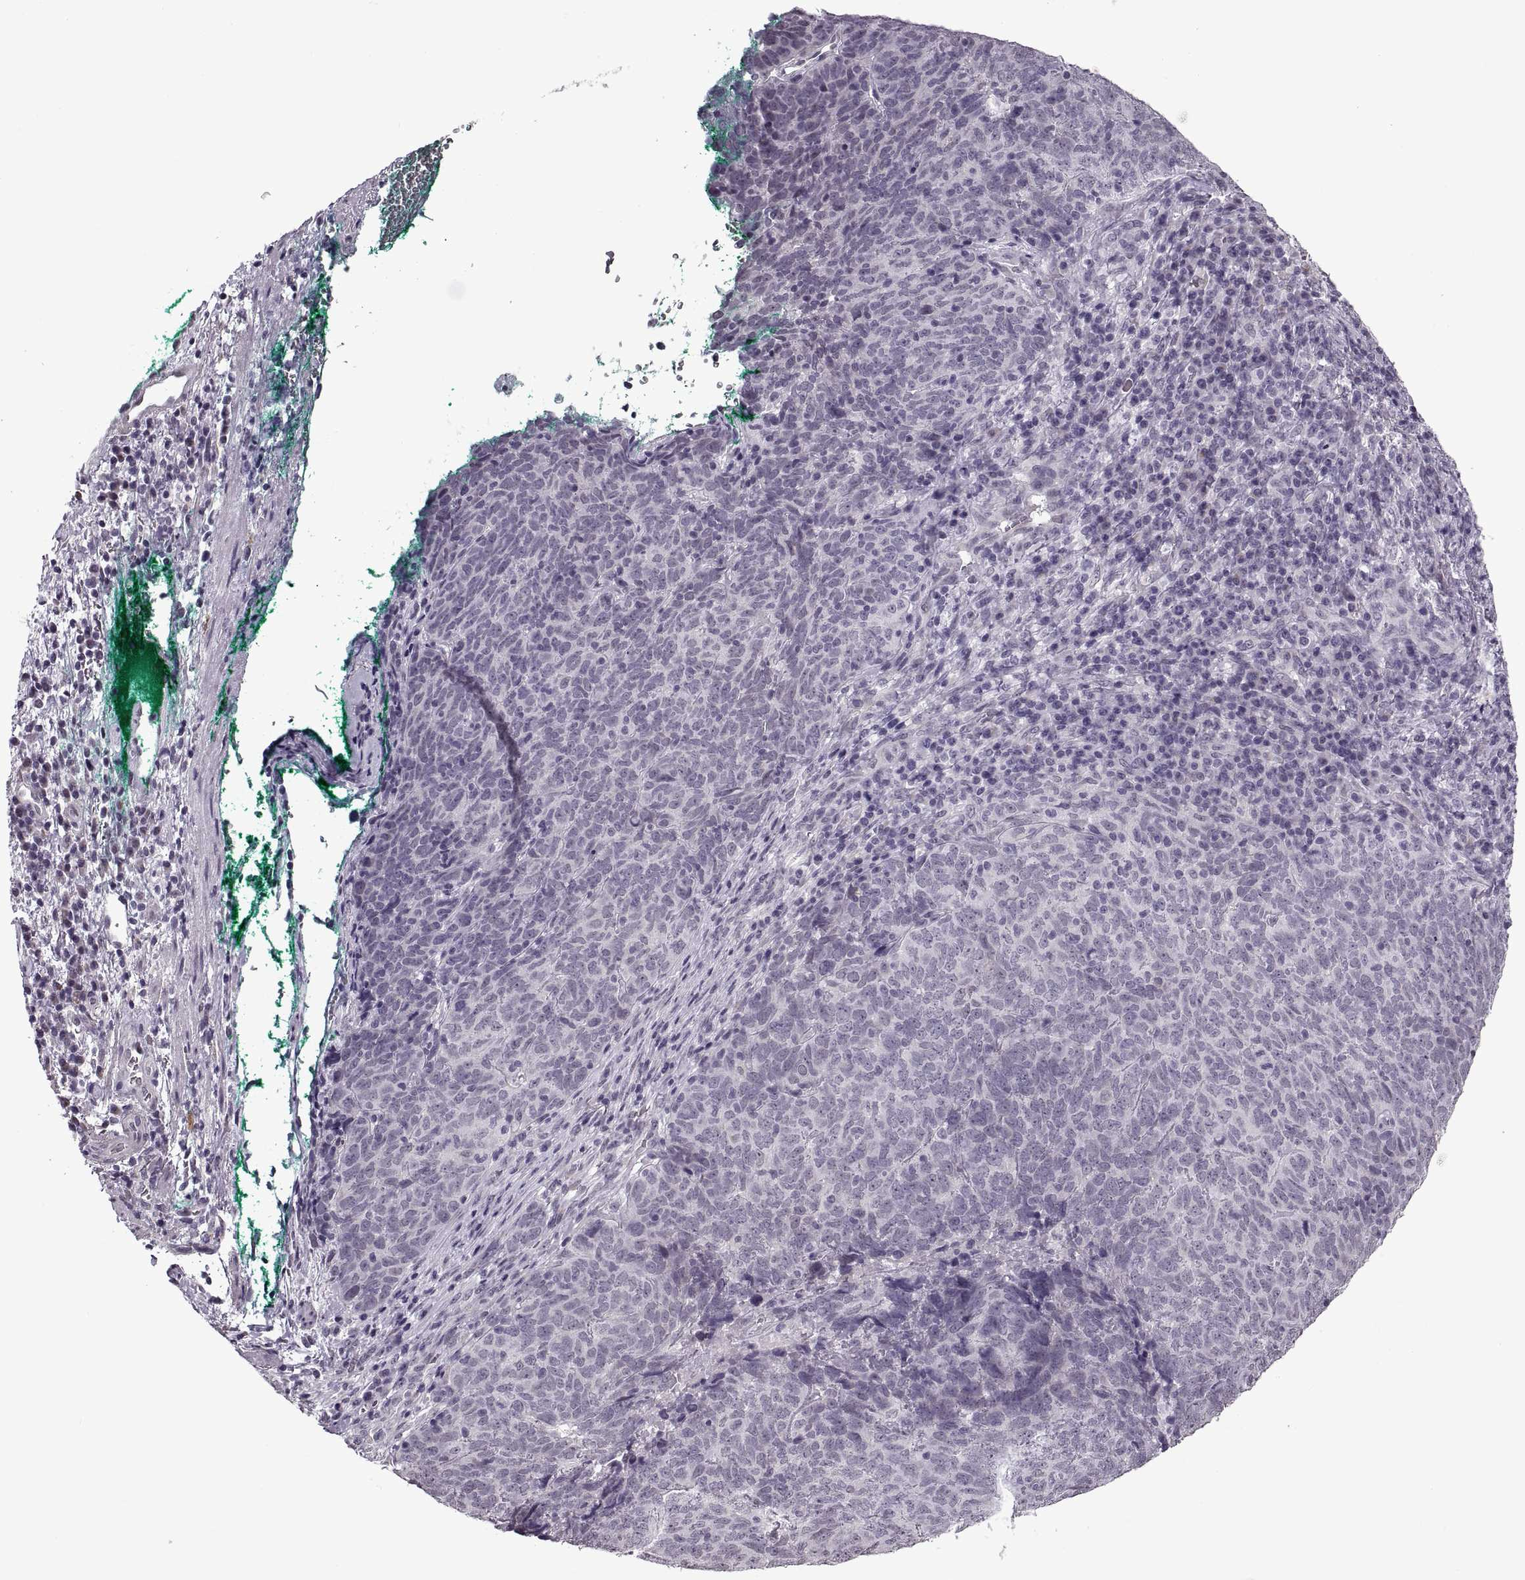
{"staining": {"intensity": "negative", "quantity": "none", "location": "none"}, "tissue": "skin cancer", "cell_type": "Tumor cells", "image_type": "cancer", "snomed": [{"axis": "morphology", "description": "Squamous cell carcinoma, NOS"}, {"axis": "topography", "description": "Skin"}, {"axis": "topography", "description": "Anal"}], "caption": "This is an IHC photomicrograph of human skin squamous cell carcinoma. There is no expression in tumor cells.", "gene": "PRSS37", "patient": {"sex": "female", "age": 51}}